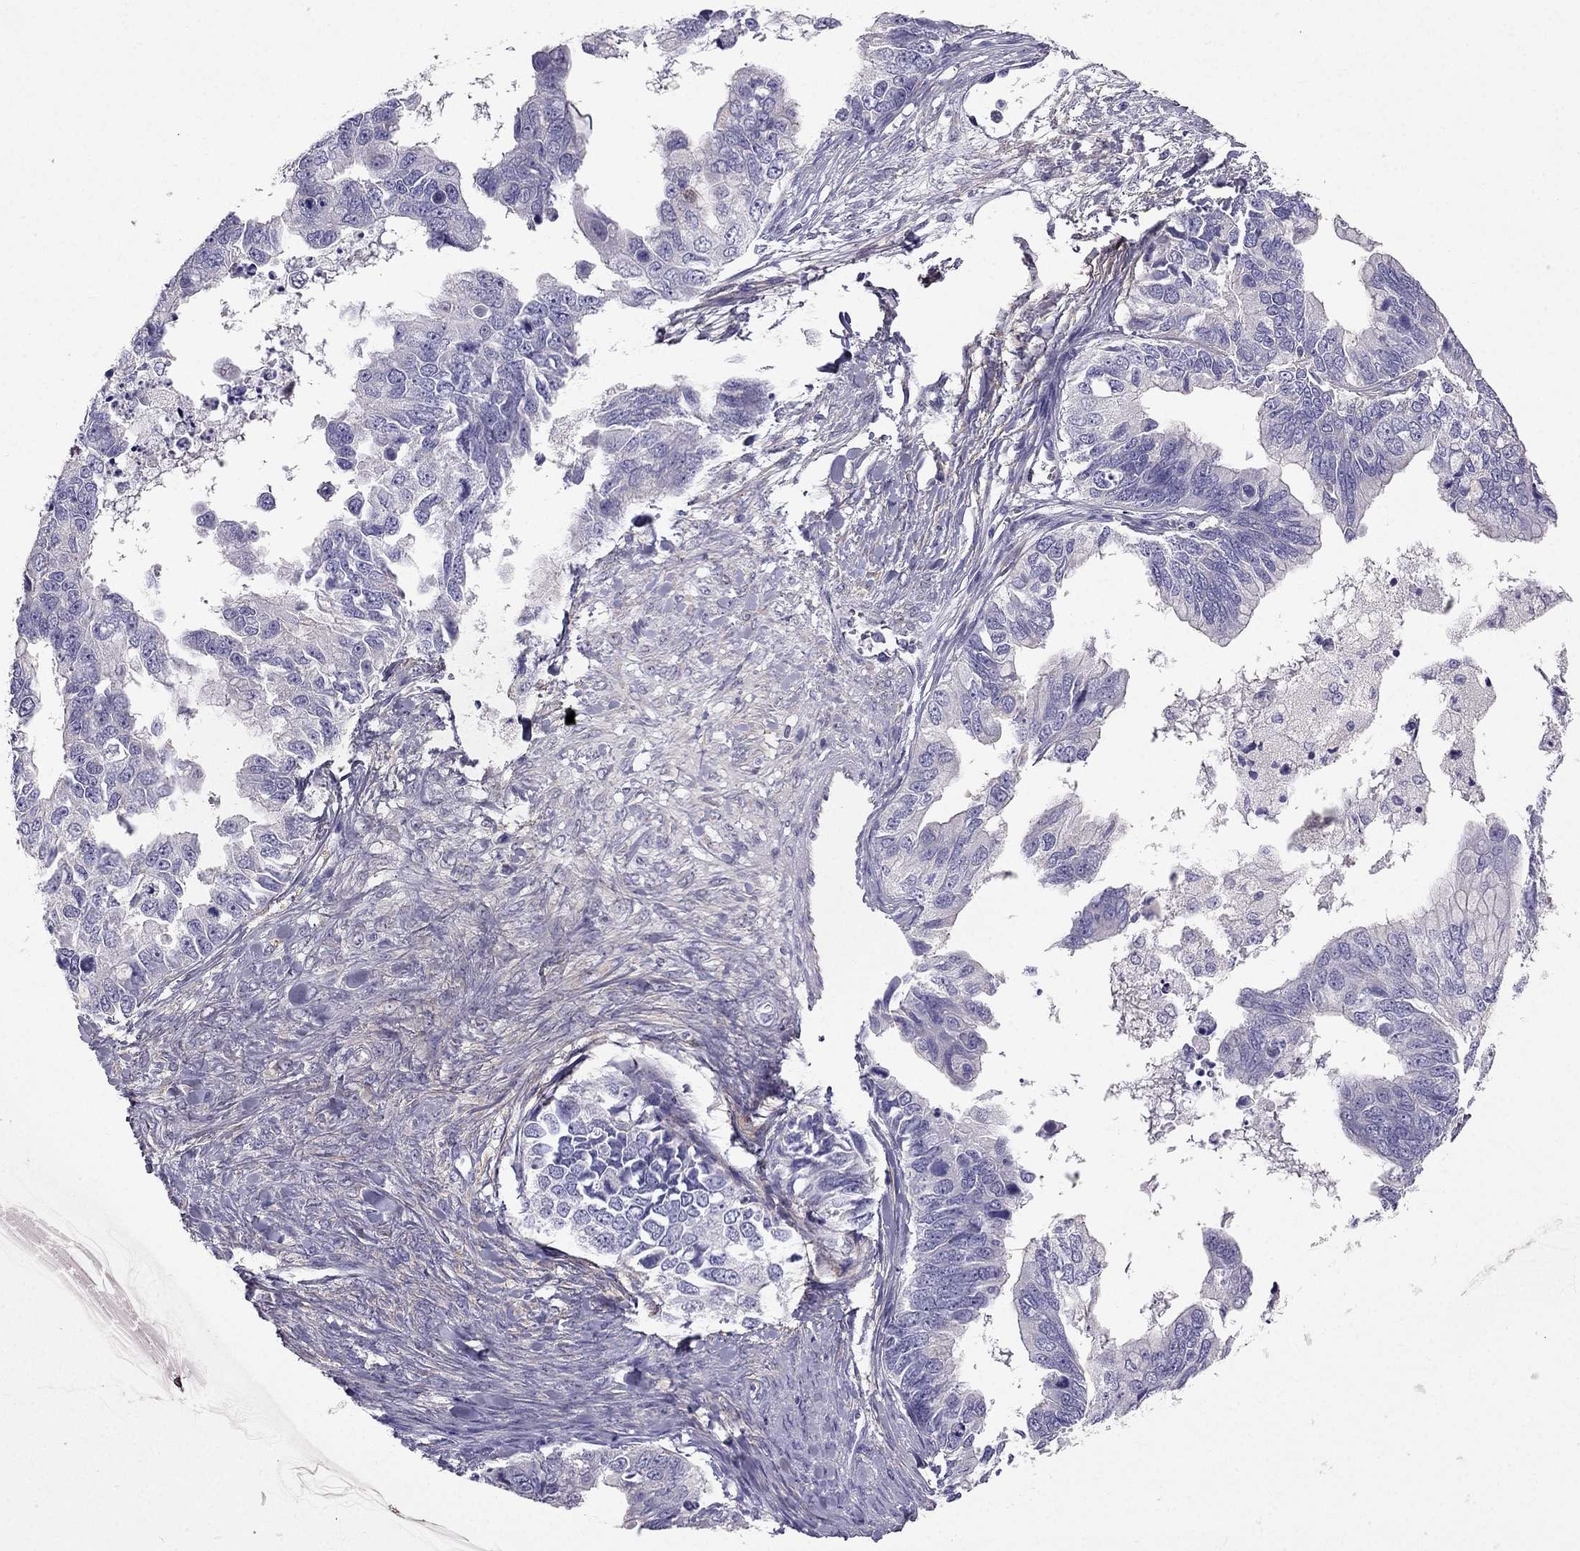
{"staining": {"intensity": "negative", "quantity": "none", "location": "none"}, "tissue": "ovarian cancer", "cell_type": "Tumor cells", "image_type": "cancer", "snomed": [{"axis": "morphology", "description": "Cystadenocarcinoma, mucinous, NOS"}, {"axis": "topography", "description": "Ovary"}], "caption": "There is no significant expression in tumor cells of ovarian cancer. (Immunohistochemistry (ihc), brightfield microscopy, high magnification).", "gene": "SYT5", "patient": {"sex": "female", "age": 76}}